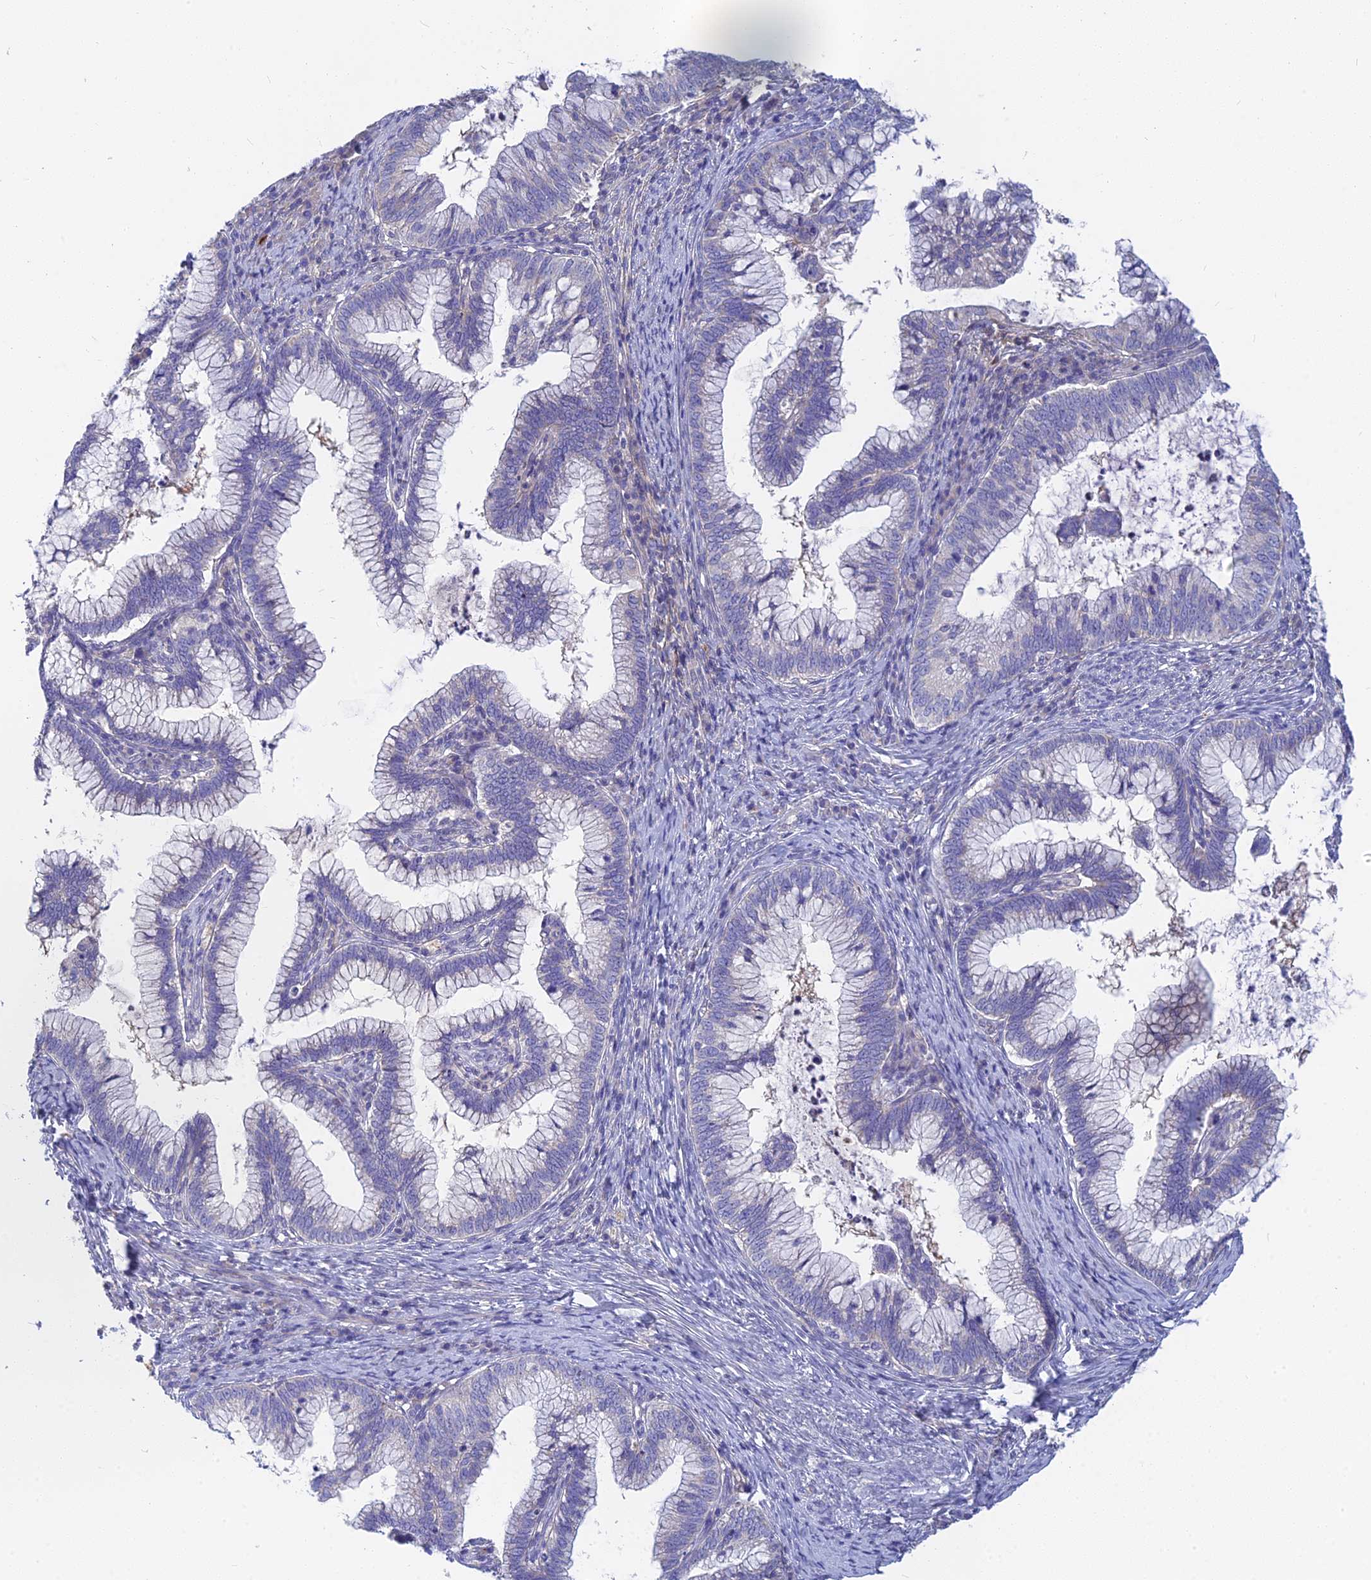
{"staining": {"intensity": "negative", "quantity": "none", "location": "none"}, "tissue": "cervical cancer", "cell_type": "Tumor cells", "image_type": "cancer", "snomed": [{"axis": "morphology", "description": "Adenocarcinoma, NOS"}, {"axis": "topography", "description": "Cervix"}], "caption": "Immunohistochemistry (IHC) of human cervical cancer (adenocarcinoma) demonstrates no staining in tumor cells.", "gene": "CACNA1B", "patient": {"sex": "female", "age": 36}}